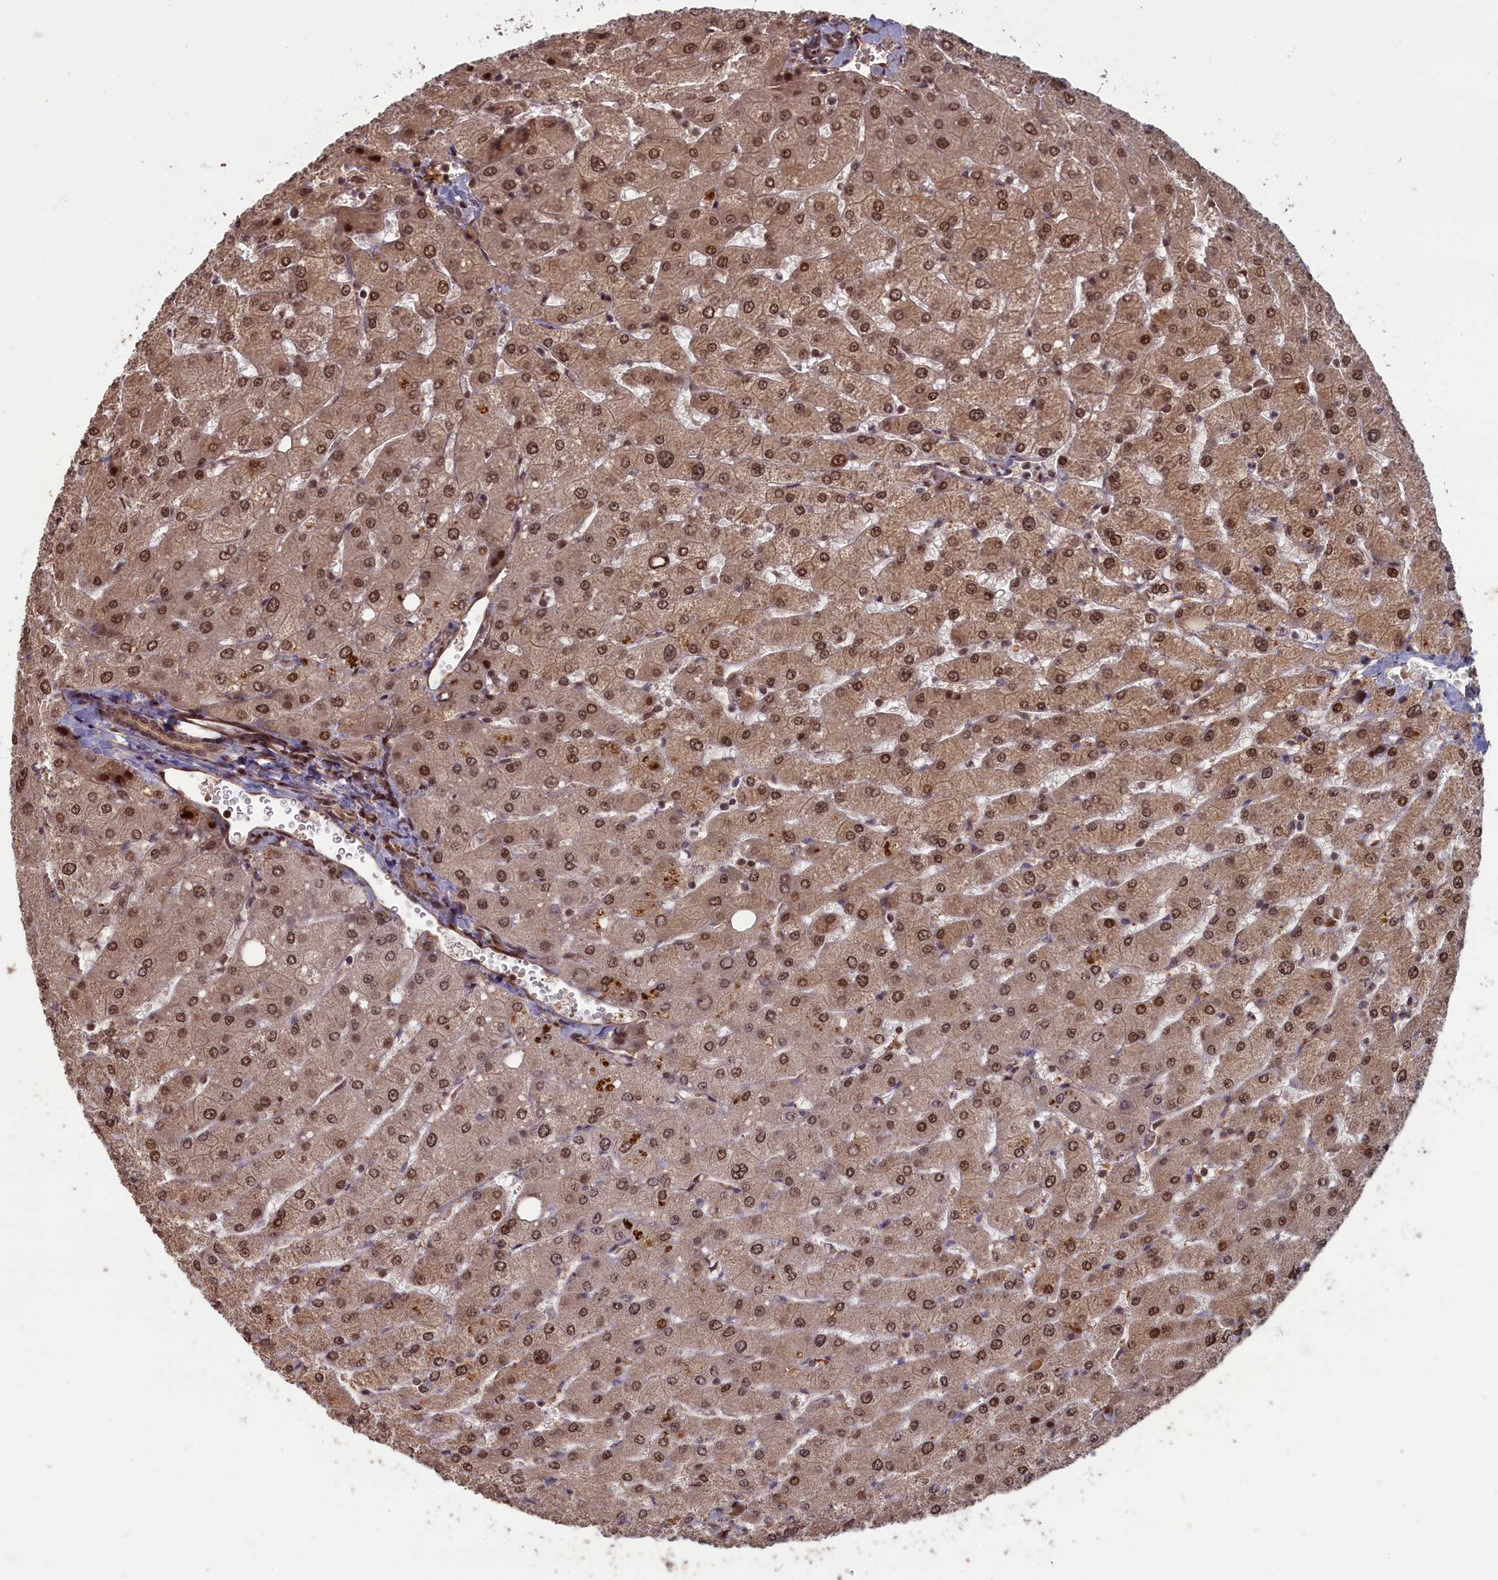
{"staining": {"intensity": "moderate", "quantity": ">75%", "location": "cytoplasmic/membranous,nuclear"}, "tissue": "liver", "cell_type": "Cholangiocytes", "image_type": "normal", "snomed": [{"axis": "morphology", "description": "Normal tissue, NOS"}, {"axis": "topography", "description": "Liver"}], "caption": "Moderate cytoplasmic/membranous,nuclear positivity is present in about >75% of cholangiocytes in normal liver.", "gene": "HIF3A", "patient": {"sex": "male", "age": 55}}